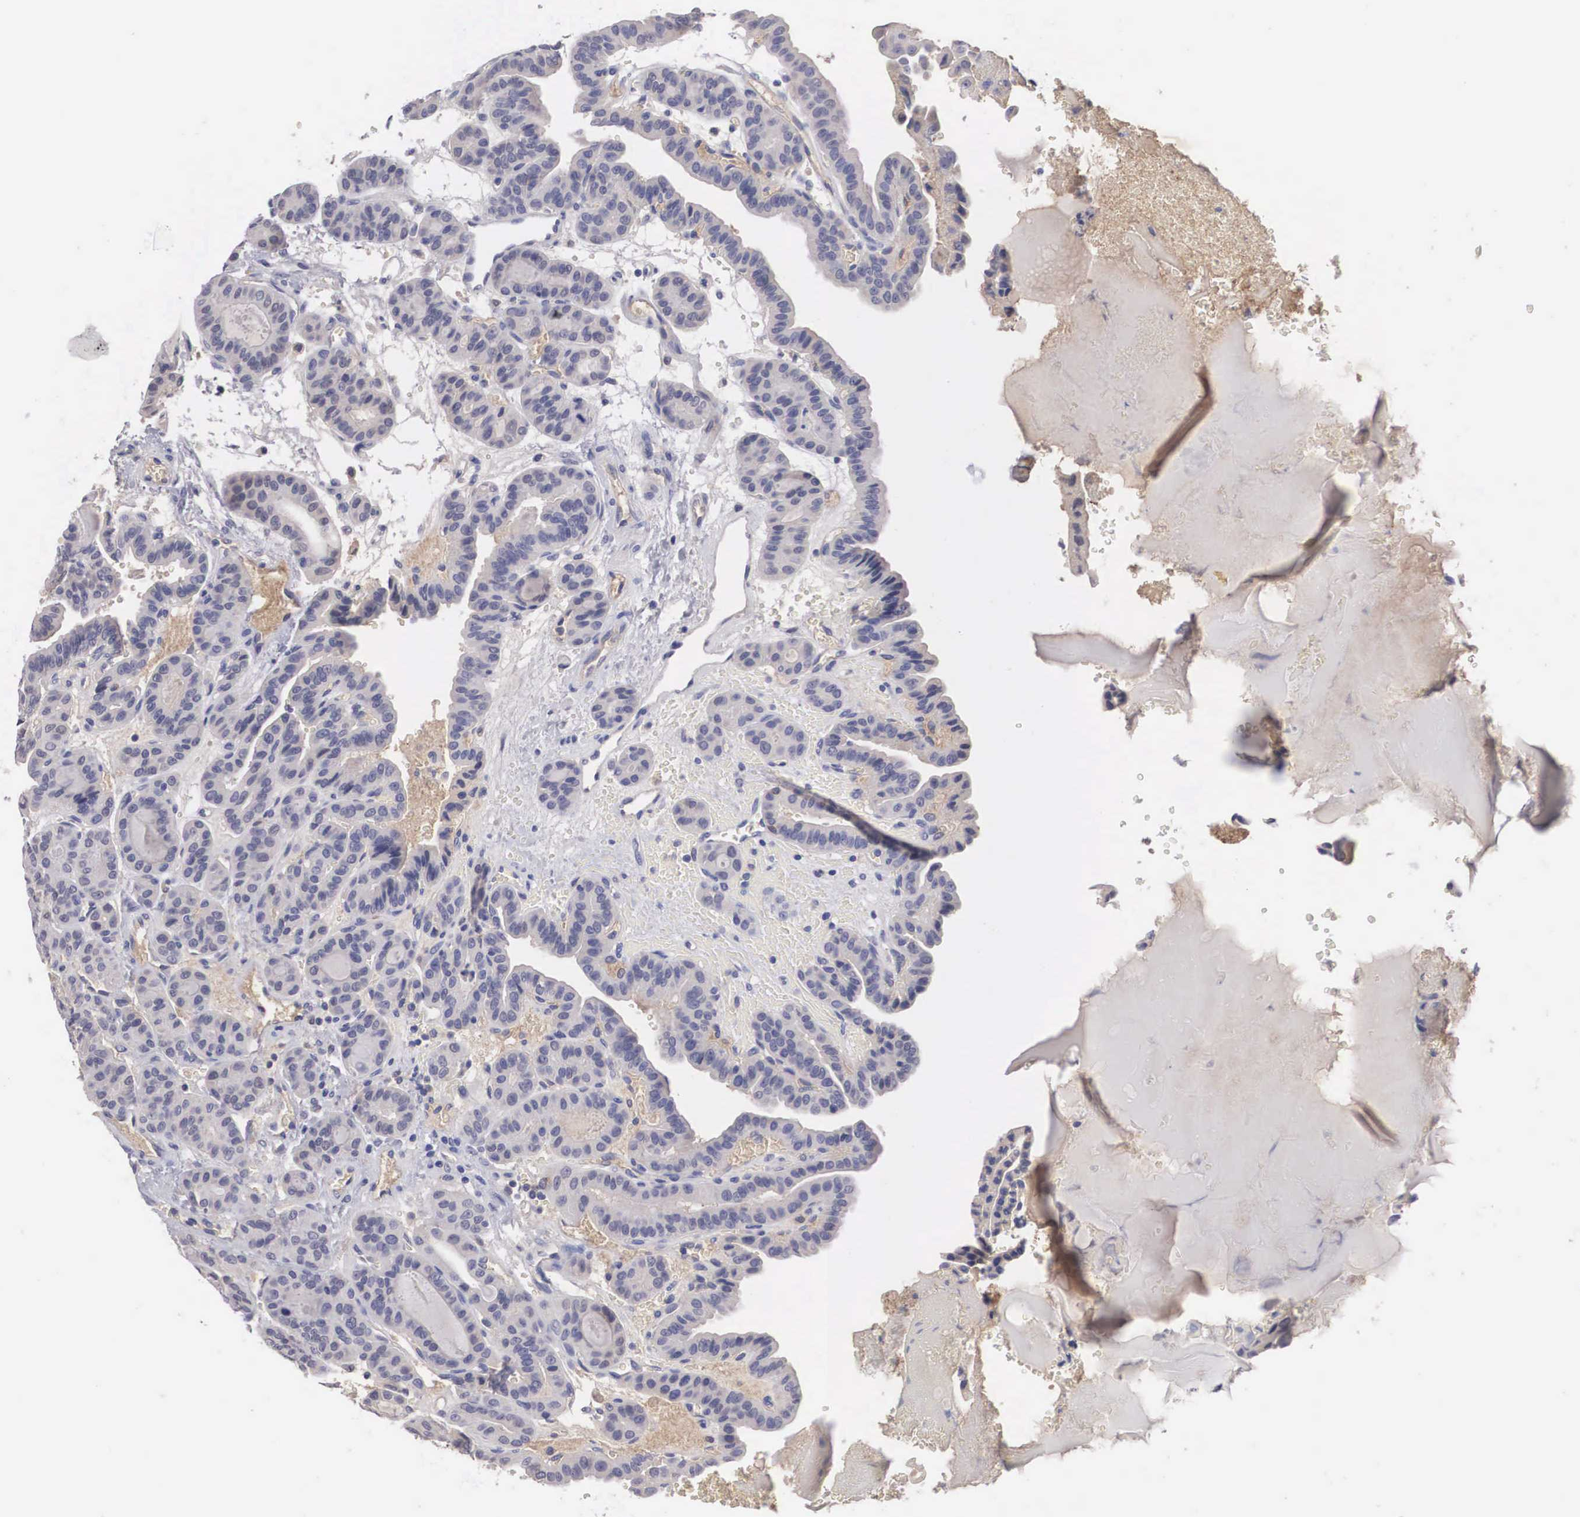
{"staining": {"intensity": "weak", "quantity": "25%-75%", "location": "cytoplasmic/membranous"}, "tissue": "thyroid cancer", "cell_type": "Tumor cells", "image_type": "cancer", "snomed": [{"axis": "morphology", "description": "Papillary adenocarcinoma, NOS"}, {"axis": "topography", "description": "Thyroid gland"}], "caption": "About 25%-75% of tumor cells in papillary adenocarcinoma (thyroid) show weak cytoplasmic/membranous protein positivity as visualized by brown immunohistochemical staining.", "gene": "ABHD4", "patient": {"sex": "male", "age": 87}}